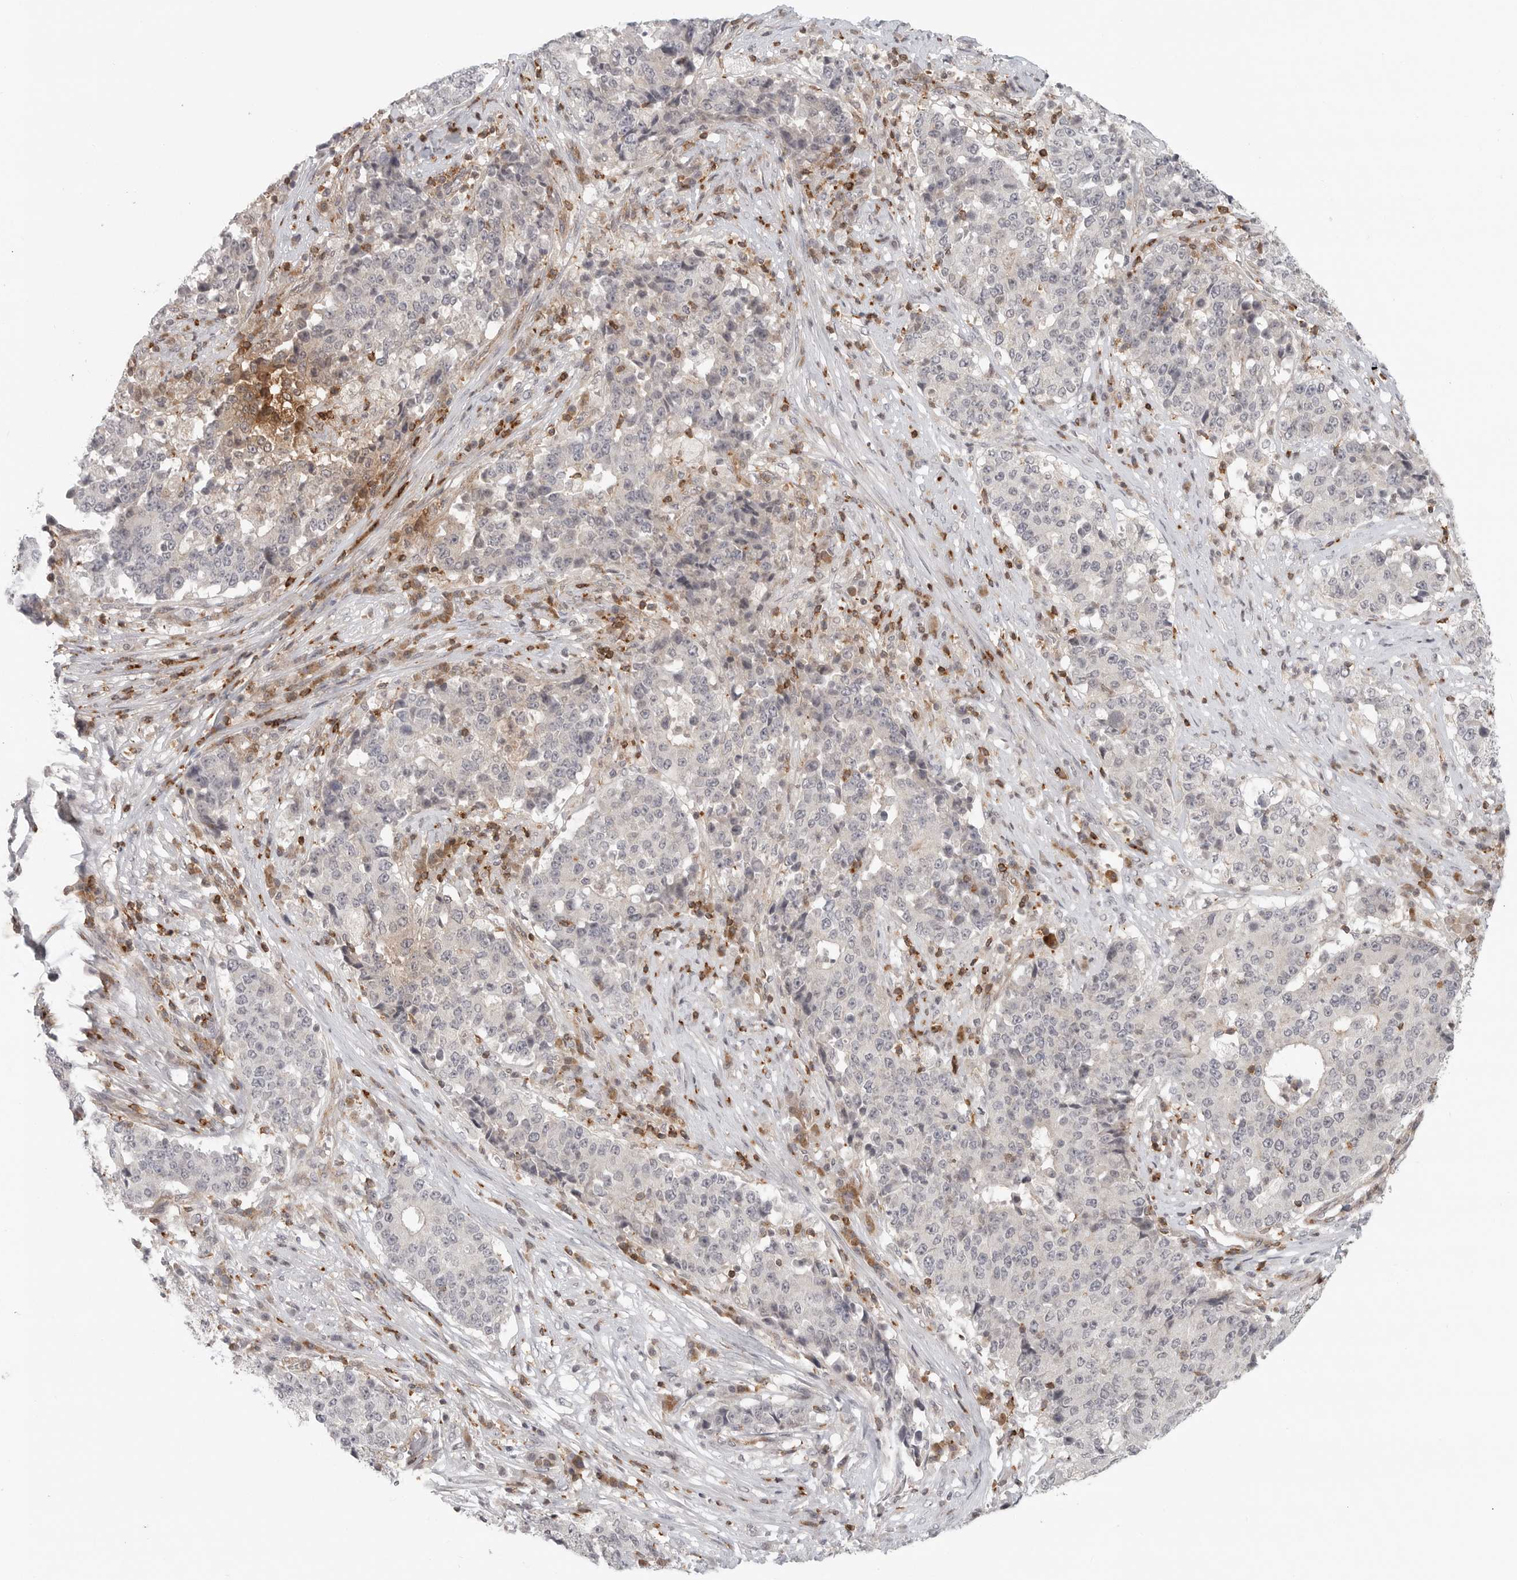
{"staining": {"intensity": "negative", "quantity": "none", "location": "none"}, "tissue": "stomach cancer", "cell_type": "Tumor cells", "image_type": "cancer", "snomed": [{"axis": "morphology", "description": "Adenocarcinoma, NOS"}, {"axis": "topography", "description": "Stomach"}], "caption": "The immunohistochemistry (IHC) image has no significant staining in tumor cells of stomach cancer (adenocarcinoma) tissue.", "gene": "SH3KBP1", "patient": {"sex": "male", "age": 59}}